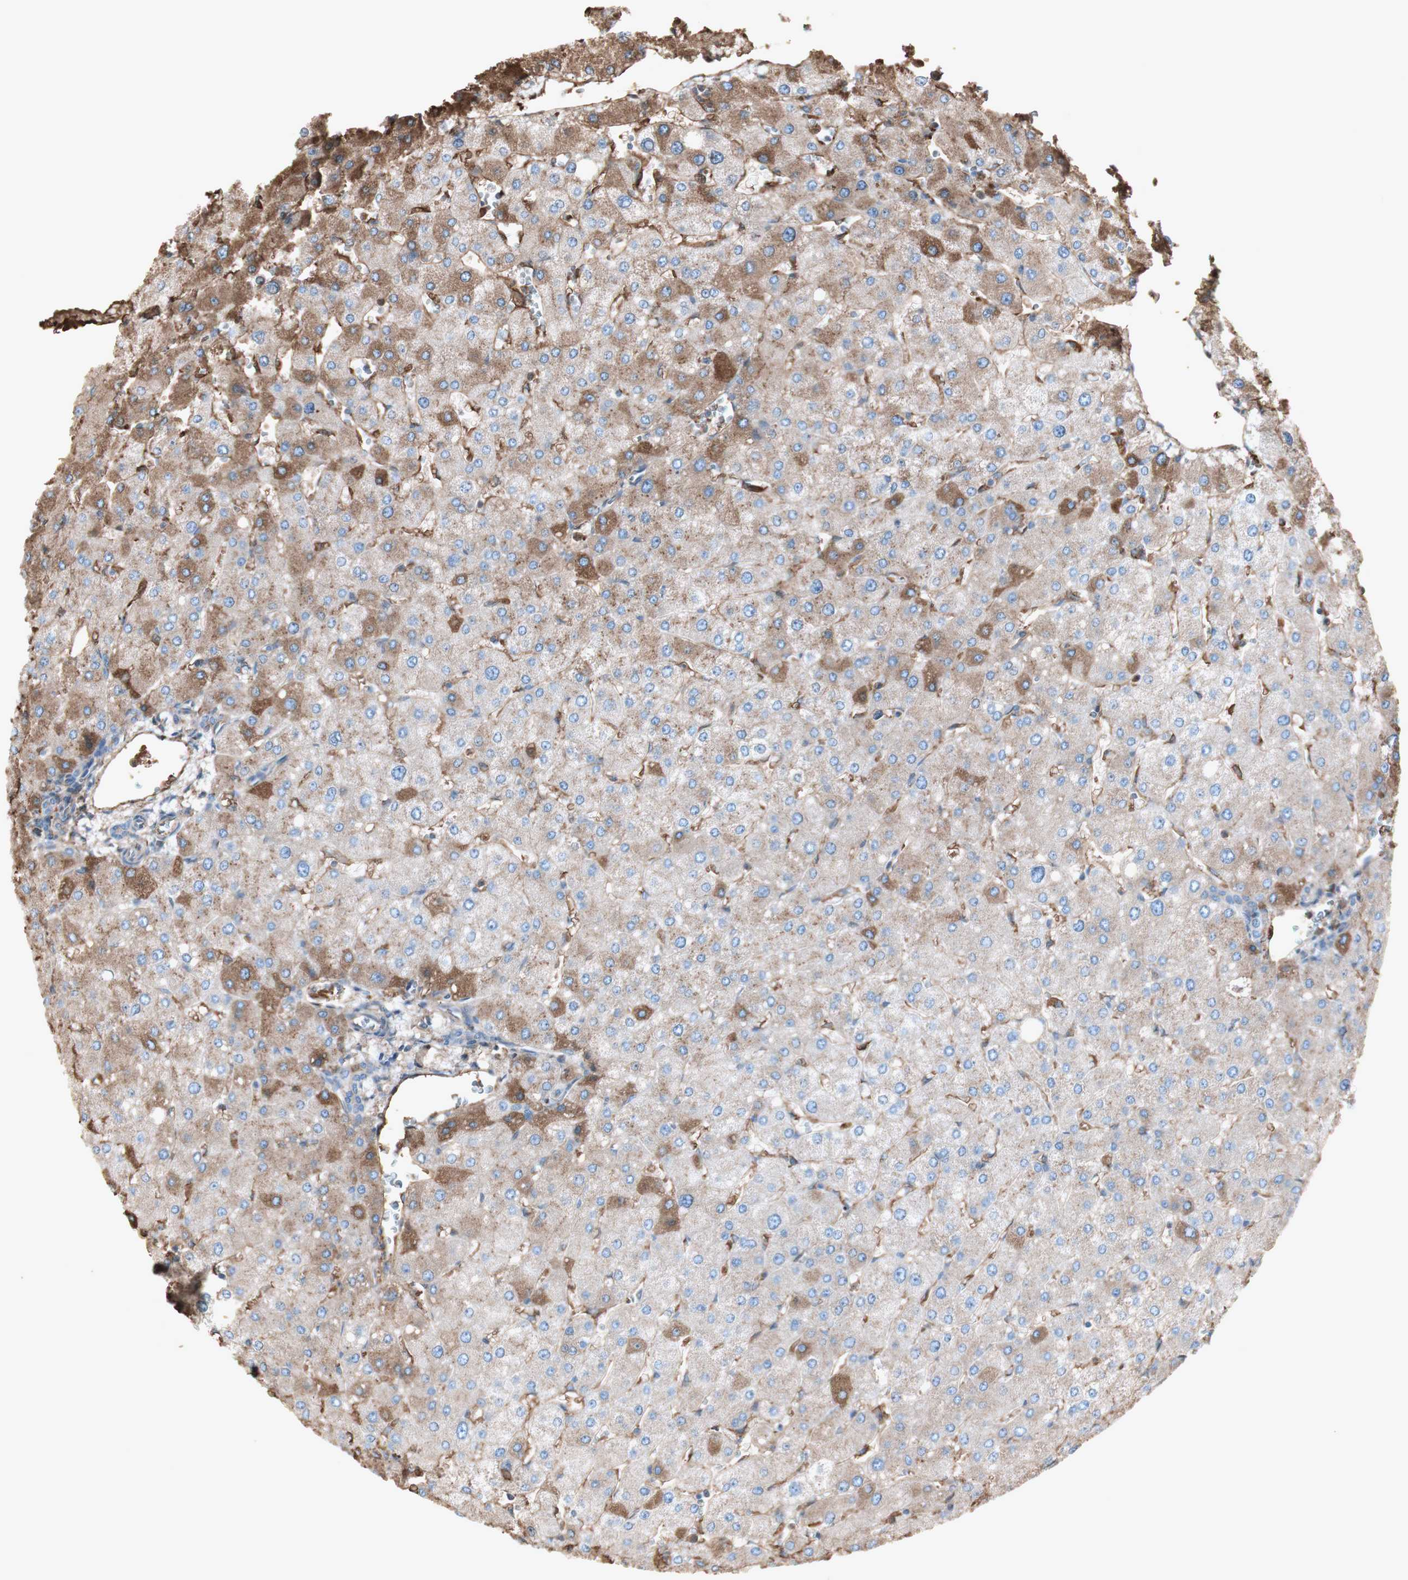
{"staining": {"intensity": "moderate", "quantity": "25%-75%", "location": "cytoplasmic/membranous"}, "tissue": "liver", "cell_type": "Hepatocytes", "image_type": "normal", "snomed": [{"axis": "morphology", "description": "Normal tissue, NOS"}, {"axis": "topography", "description": "Liver"}], "caption": "Immunohistochemical staining of normal human liver demonstrates 25%-75% levels of moderate cytoplasmic/membranous protein staining in about 25%-75% of hepatocytes.", "gene": "MMP14", "patient": {"sex": "male", "age": 55}}